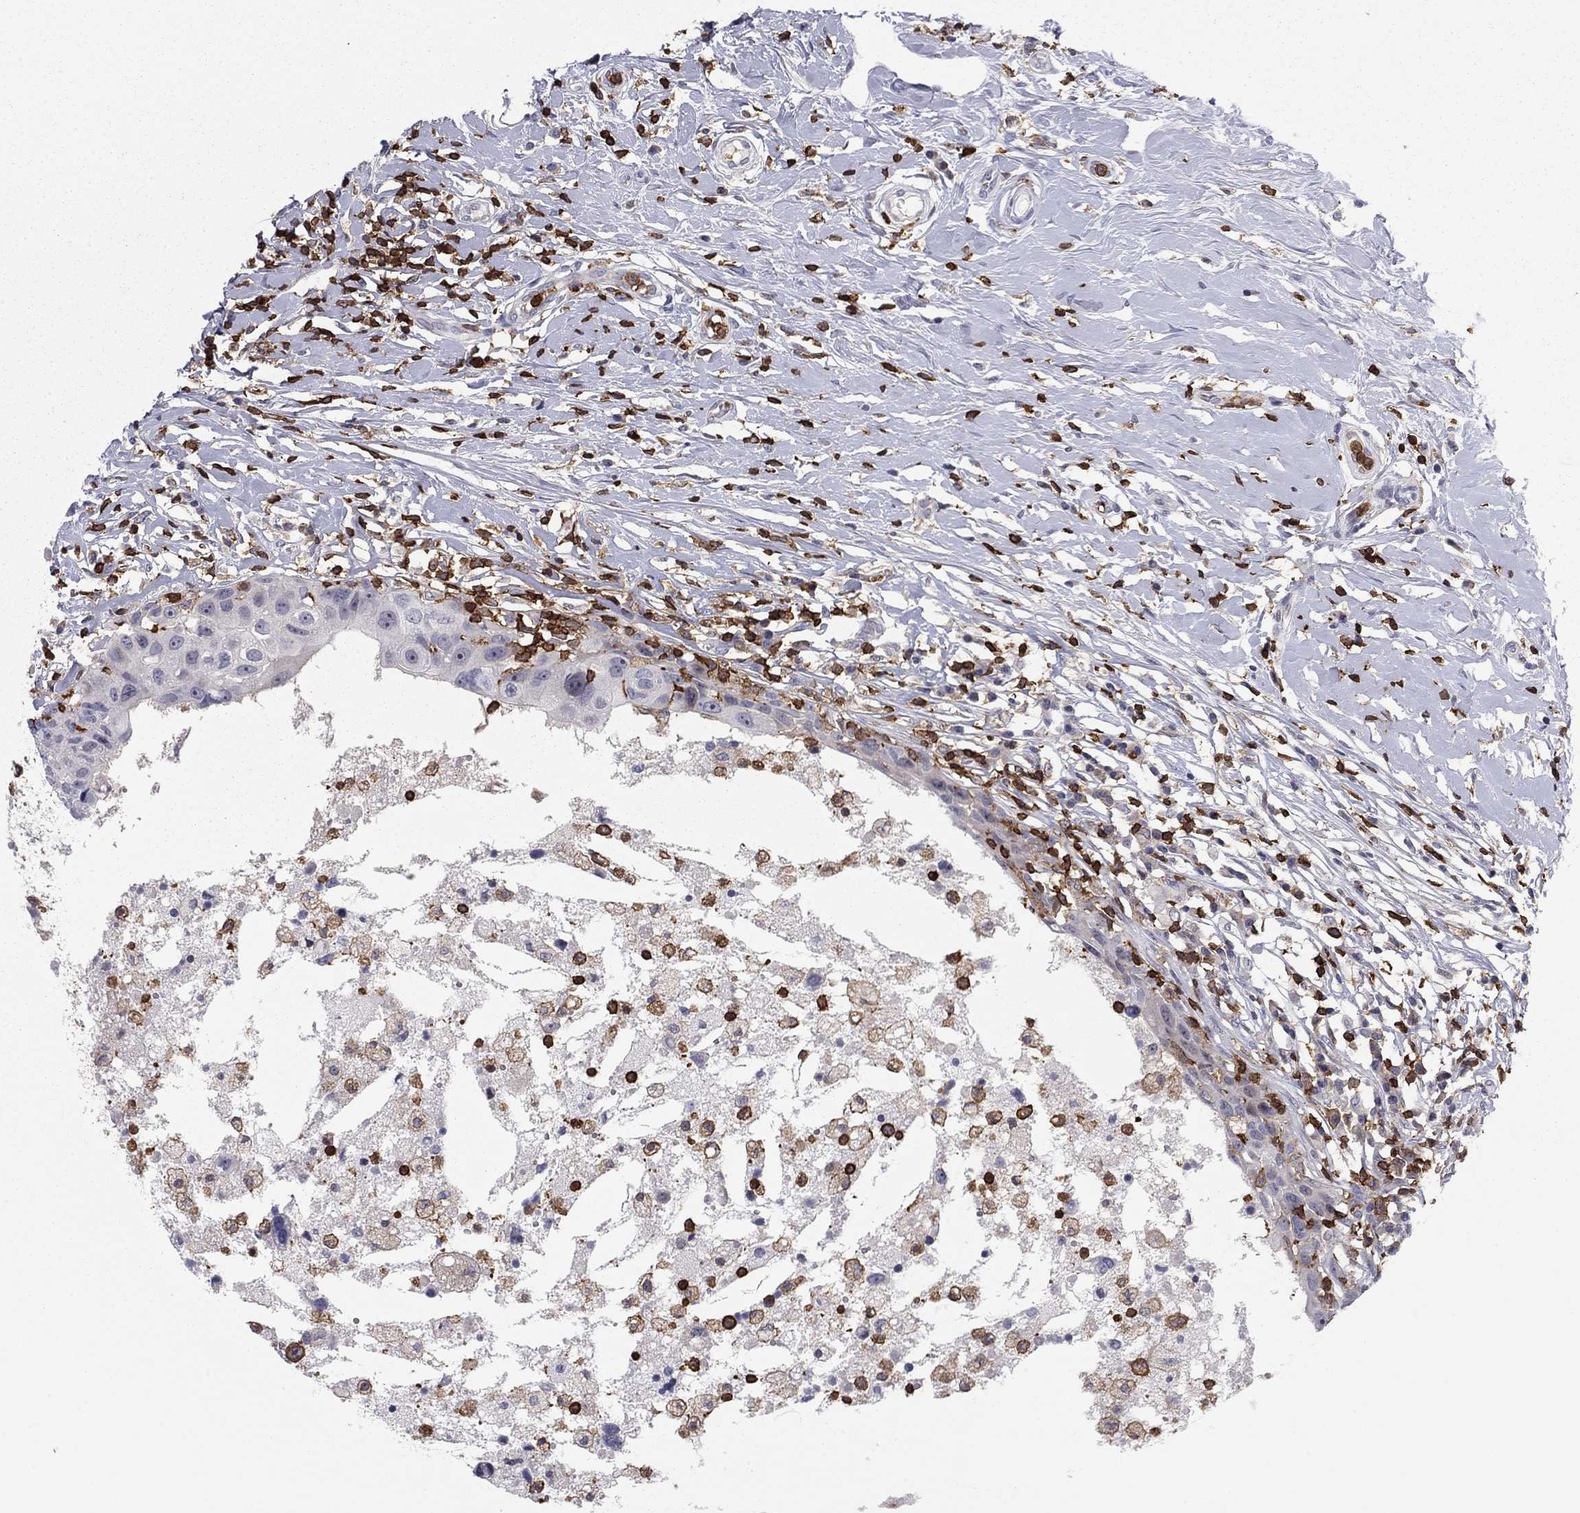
{"staining": {"intensity": "negative", "quantity": "none", "location": "none"}, "tissue": "breast cancer", "cell_type": "Tumor cells", "image_type": "cancer", "snomed": [{"axis": "morphology", "description": "Duct carcinoma"}, {"axis": "topography", "description": "Breast"}], "caption": "Immunohistochemistry (IHC) of breast cancer (intraductal carcinoma) exhibits no staining in tumor cells. The staining was performed using DAB to visualize the protein expression in brown, while the nuclei were stained in blue with hematoxylin (Magnification: 20x).", "gene": "ARHGAP27", "patient": {"sex": "female", "age": 27}}